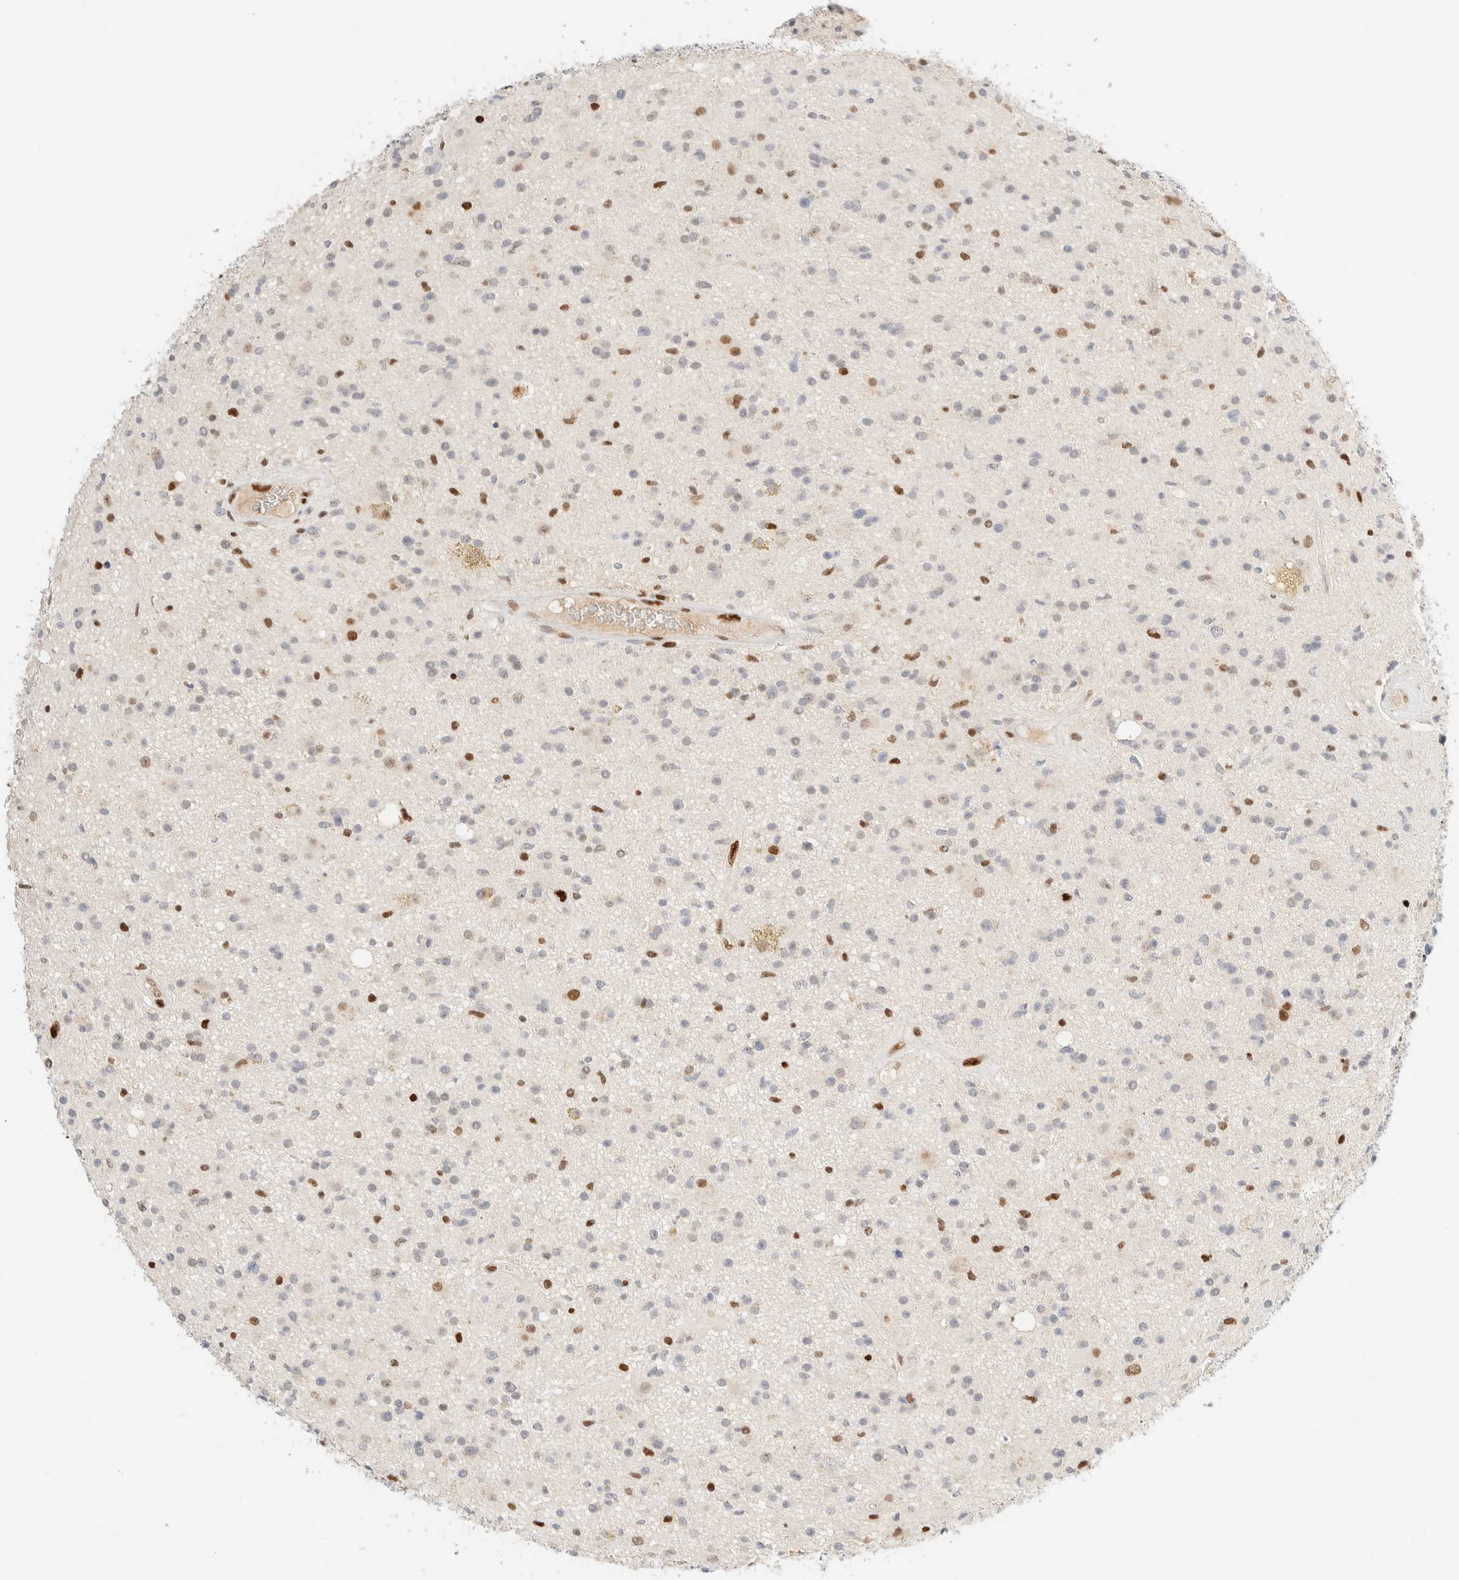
{"staining": {"intensity": "negative", "quantity": "none", "location": "none"}, "tissue": "glioma", "cell_type": "Tumor cells", "image_type": "cancer", "snomed": [{"axis": "morphology", "description": "Glioma, malignant, High grade"}, {"axis": "topography", "description": "Brain"}], "caption": "High power microscopy histopathology image of an immunohistochemistry (IHC) histopathology image of glioma, revealing no significant expression in tumor cells.", "gene": "DDB2", "patient": {"sex": "male", "age": 33}}